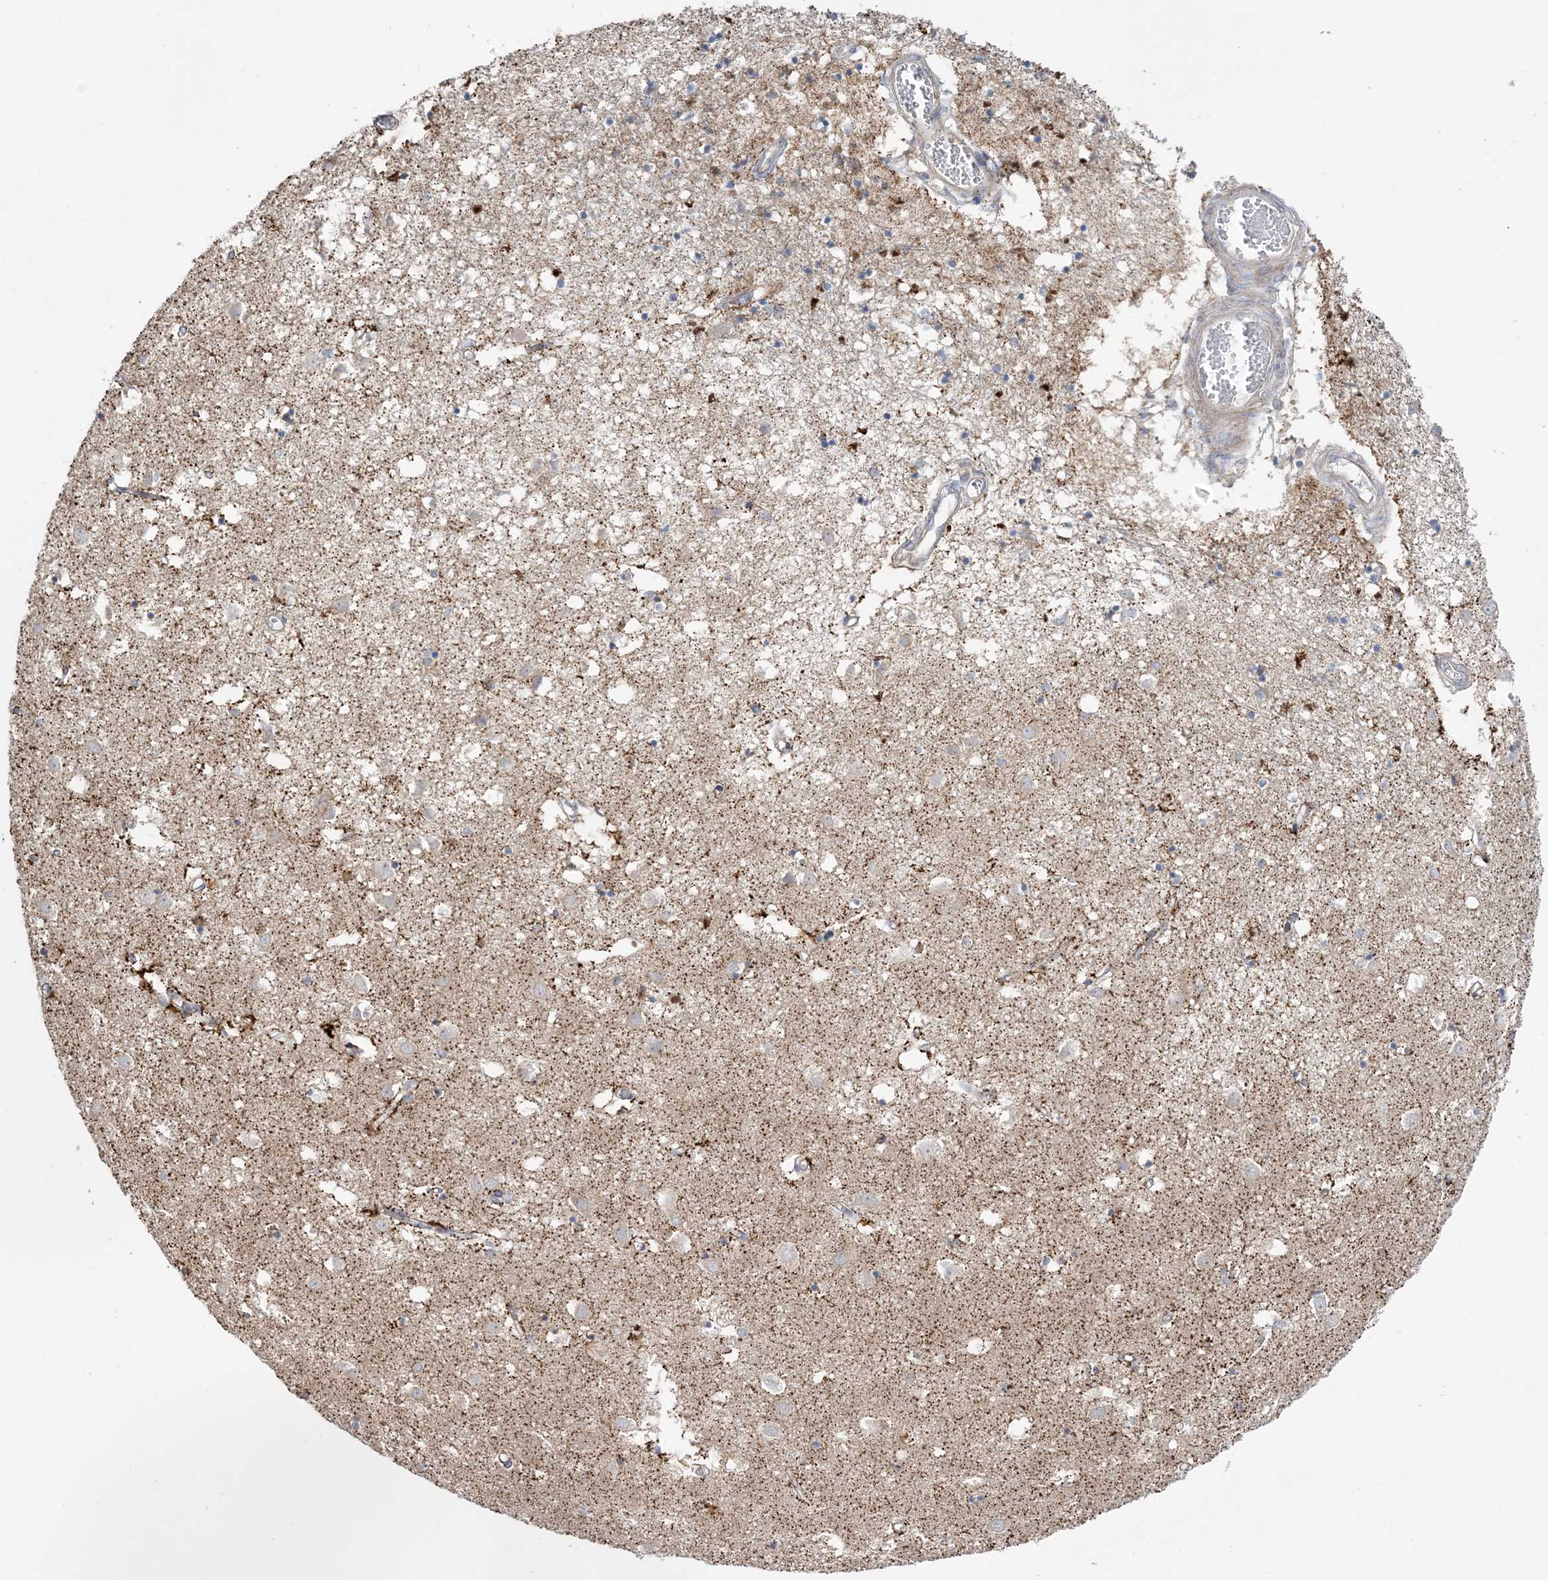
{"staining": {"intensity": "strong", "quantity": "<25%", "location": "cytoplasmic/membranous"}, "tissue": "caudate", "cell_type": "Glial cells", "image_type": "normal", "snomed": [{"axis": "morphology", "description": "Normal tissue, NOS"}, {"axis": "topography", "description": "Lateral ventricle wall"}], "caption": "About <25% of glial cells in unremarkable human caudate demonstrate strong cytoplasmic/membranous protein expression as visualized by brown immunohistochemical staining.", "gene": "MMADHC", "patient": {"sex": "male", "age": 70}}